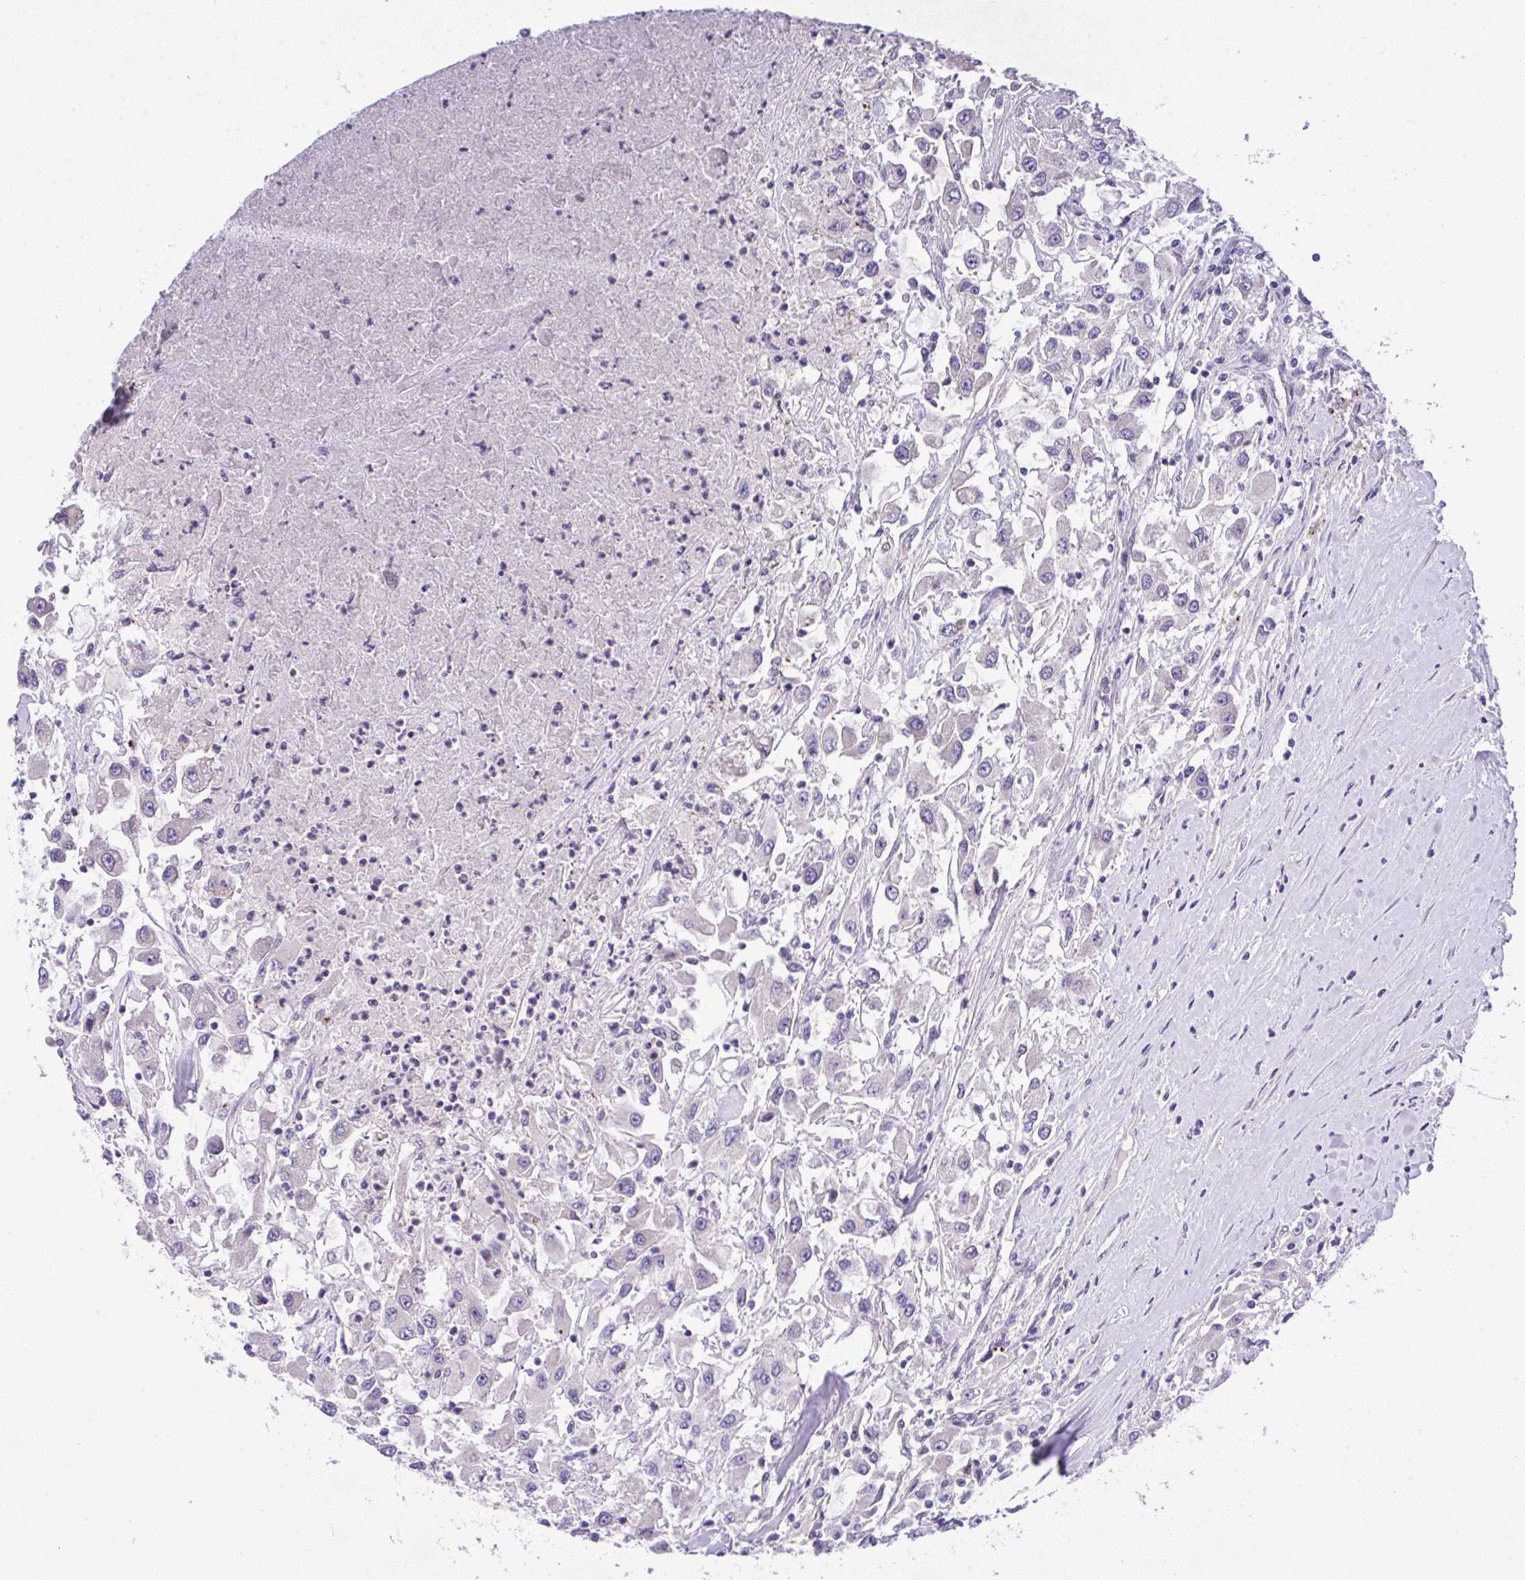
{"staining": {"intensity": "negative", "quantity": "none", "location": "none"}, "tissue": "renal cancer", "cell_type": "Tumor cells", "image_type": "cancer", "snomed": [{"axis": "morphology", "description": "Adenocarcinoma, NOS"}, {"axis": "topography", "description": "Kidney"}], "caption": "This is an immunohistochemistry (IHC) histopathology image of human renal cancer (adenocarcinoma). There is no staining in tumor cells.", "gene": "CHIA", "patient": {"sex": "female", "age": 67}}